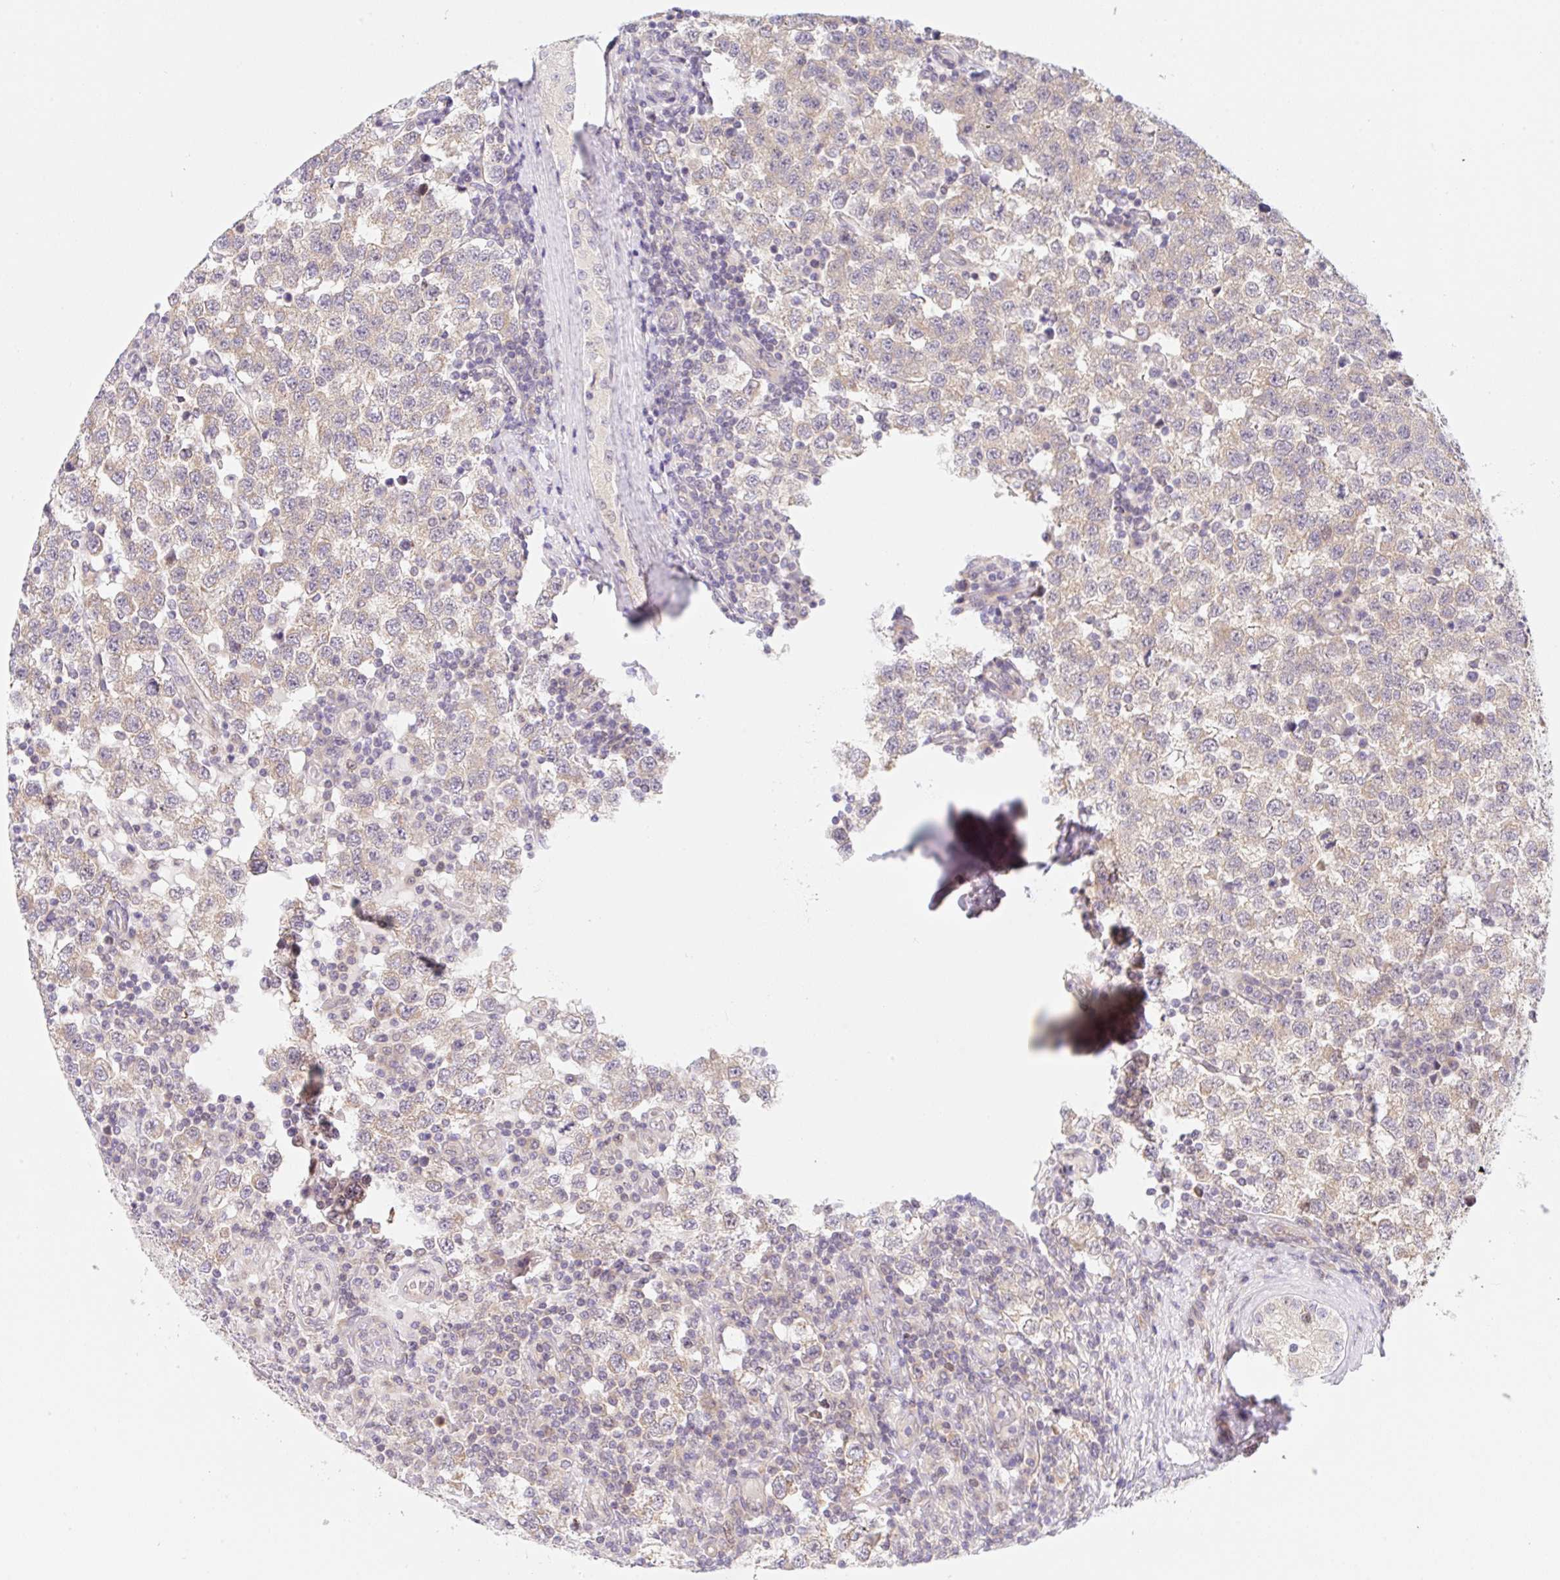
{"staining": {"intensity": "weak", "quantity": ">75%", "location": "cytoplasmic/membranous"}, "tissue": "testis cancer", "cell_type": "Tumor cells", "image_type": "cancer", "snomed": [{"axis": "morphology", "description": "Seminoma, NOS"}, {"axis": "topography", "description": "Testis"}], "caption": "High-magnification brightfield microscopy of testis cancer stained with DAB (3,3'-diaminobenzidine) (brown) and counterstained with hematoxylin (blue). tumor cells exhibit weak cytoplasmic/membranous staining is identified in approximately>75% of cells.", "gene": "TBPL2", "patient": {"sex": "male", "age": 34}}